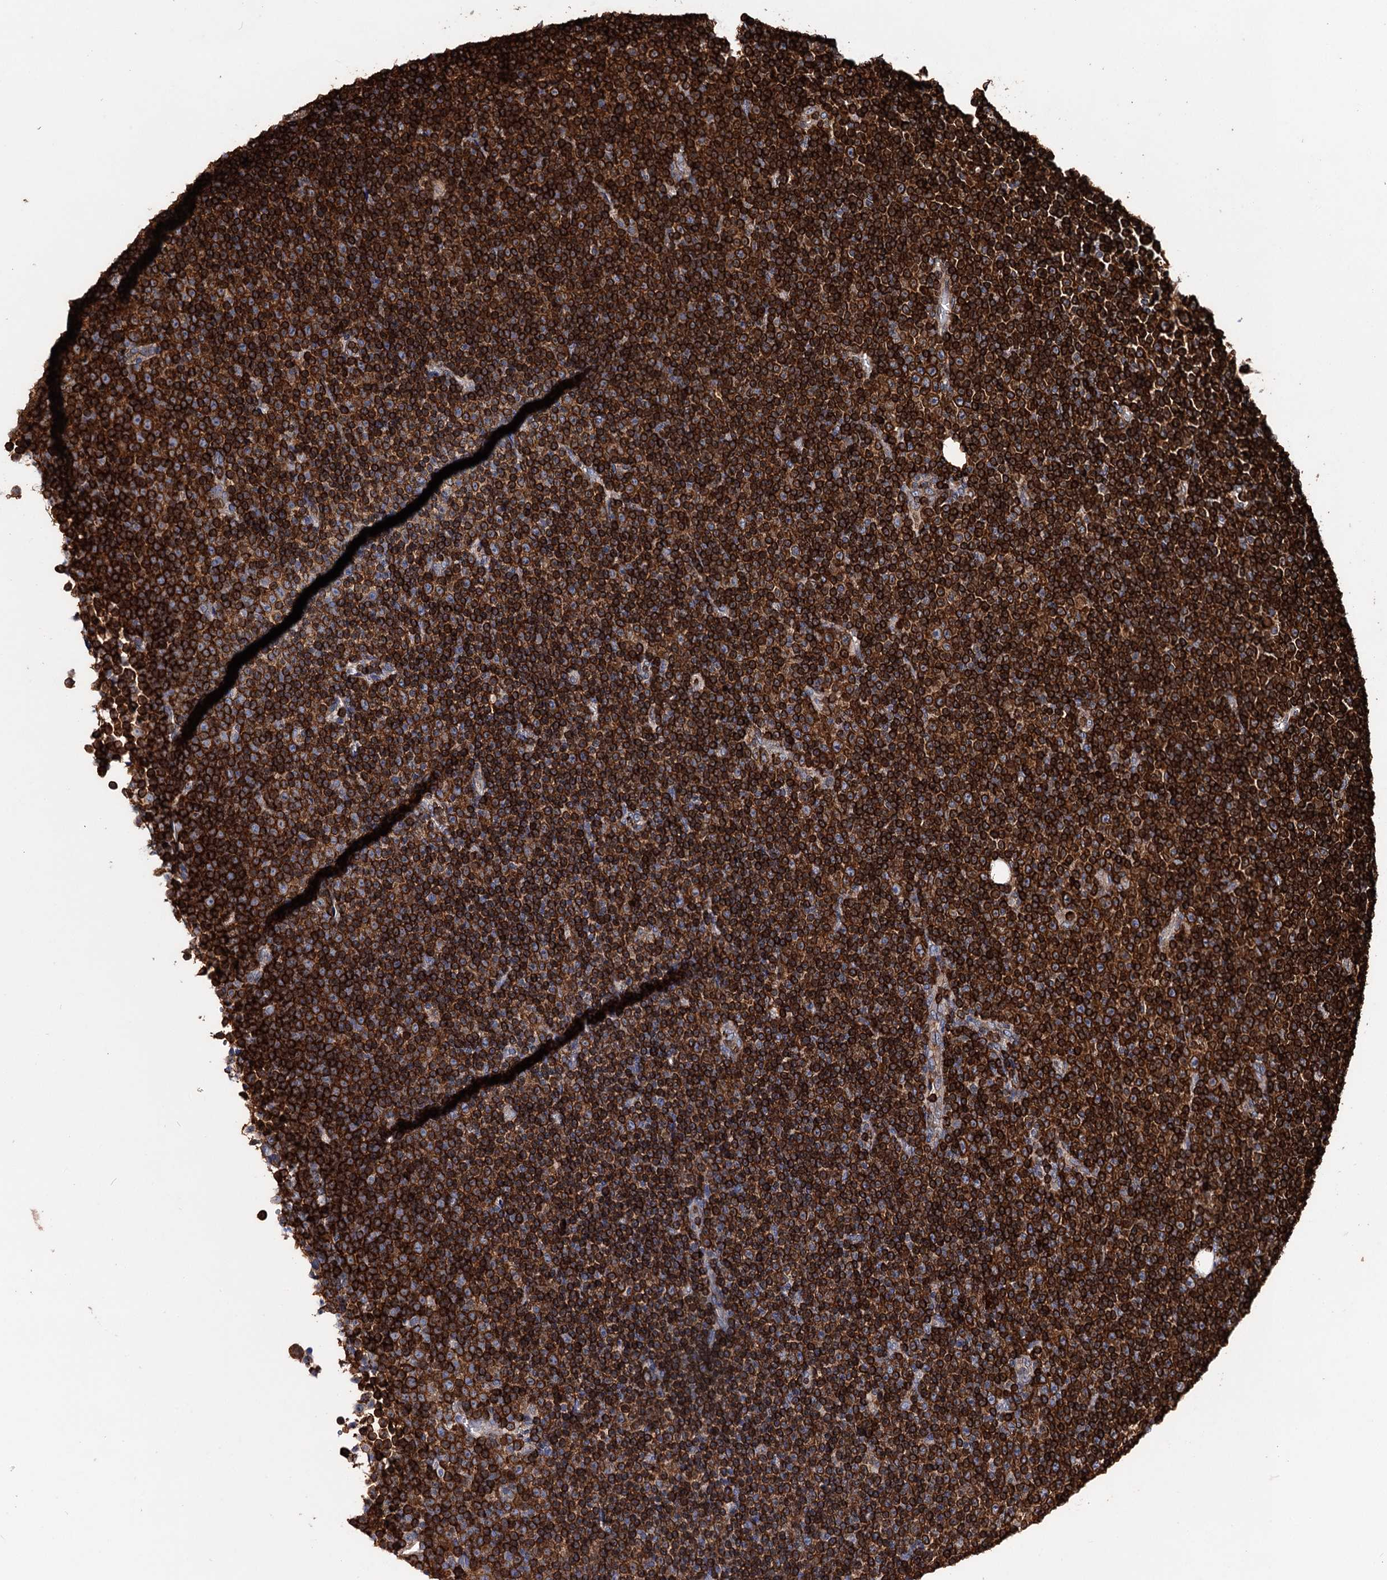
{"staining": {"intensity": "strong", "quantity": ">75%", "location": "cytoplasmic/membranous"}, "tissue": "lymphoma", "cell_type": "Tumor cells", "image_type": "cancer", "snomed": [{"axis": "morphology", "description": "Malignant lymphoma, non-Hodgkin's type, Low grade"}, {"axis": "topography", "description": "Lymph node"}], "caption": "Lymphoma was stained to show a protein in brown. There is high levels of strong cytoplasmic/membranous expression in approximately >75% of tumor cells.", "gene": "ERP29", "patient": {"sex": "female", "age": 67}}